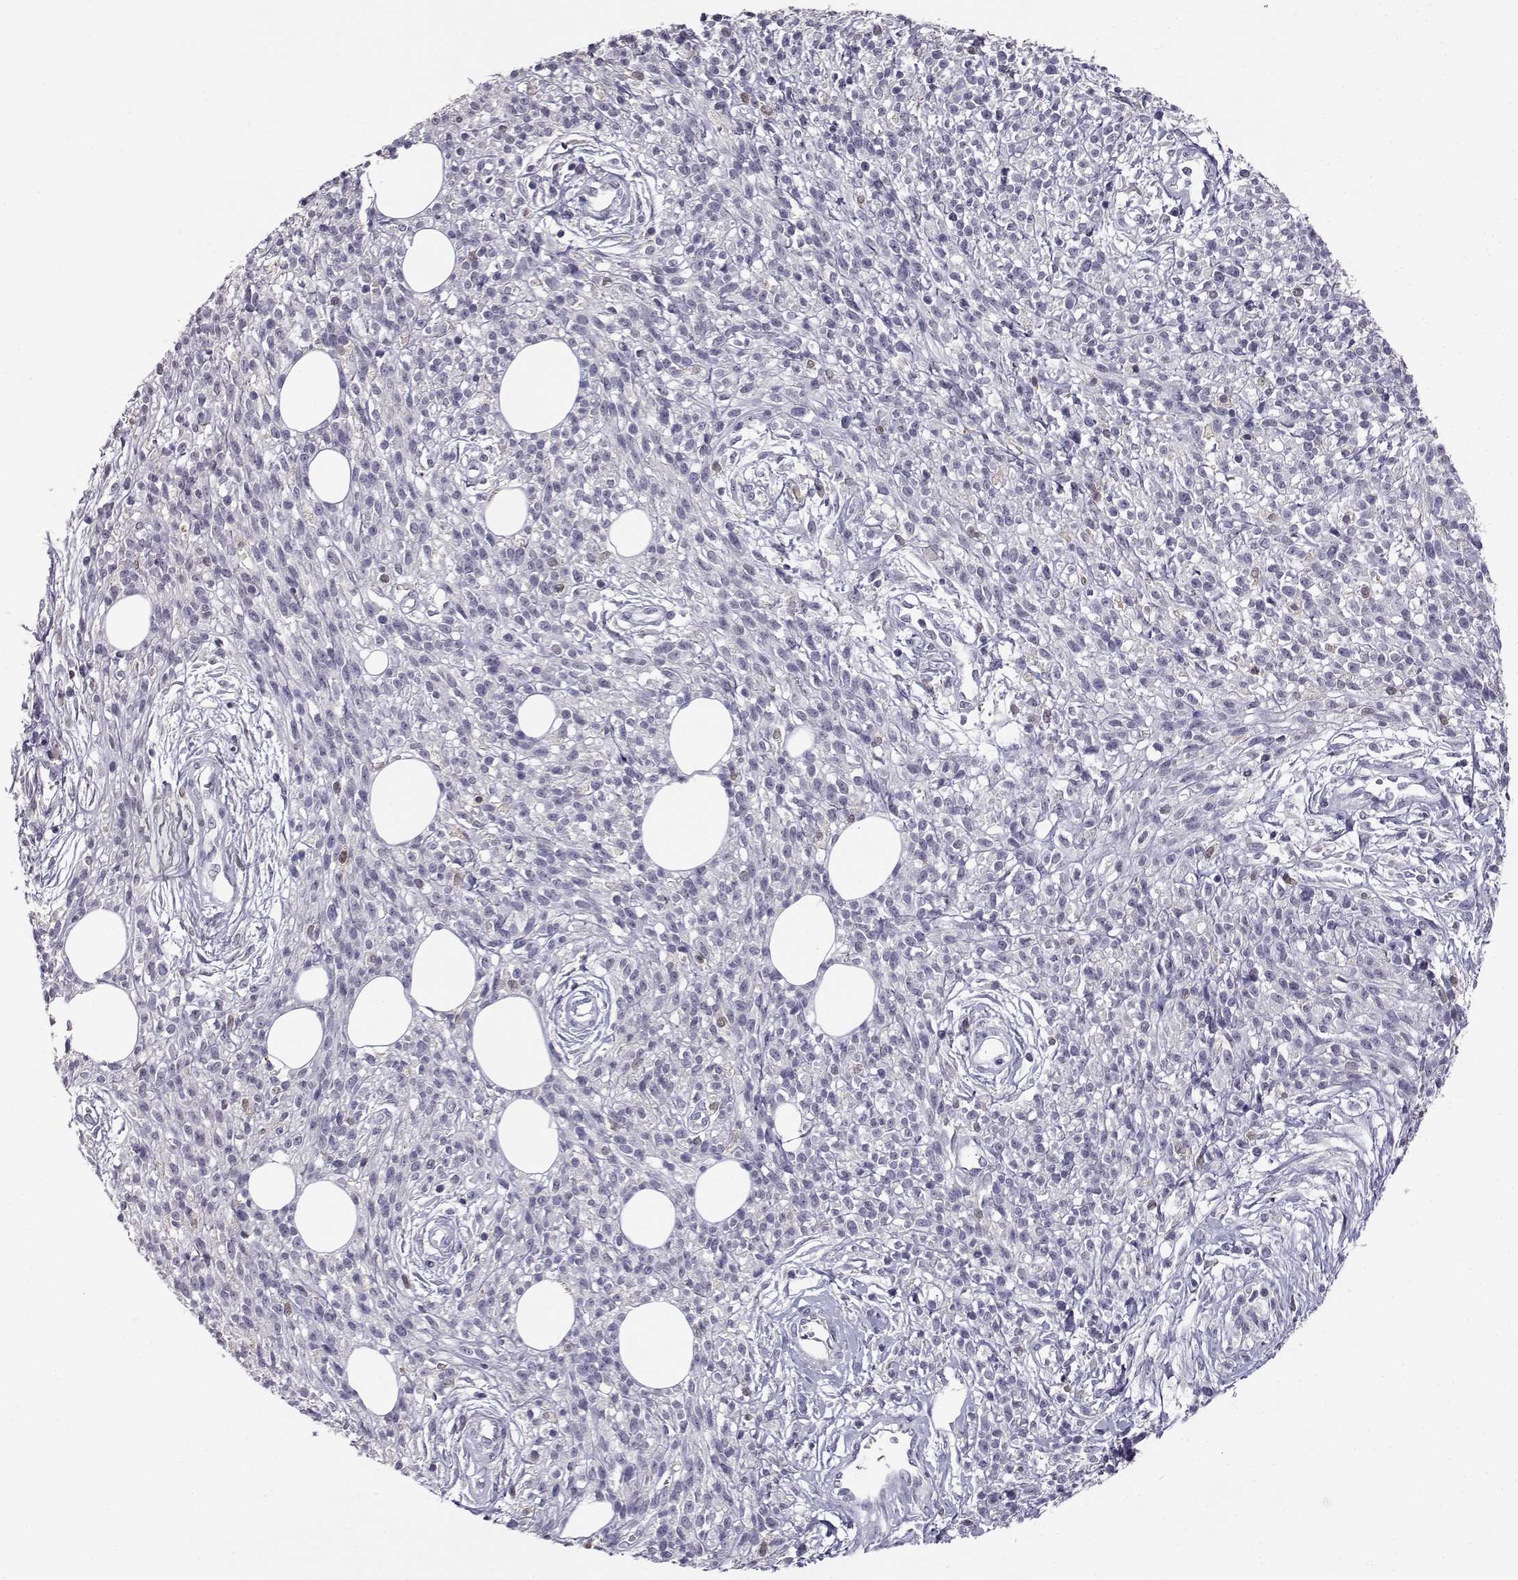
{"staining": {"intensity": "negative", "quantity": "none", "location": "none"}, "tissue": "melanoma", "cell_type": "Tumor cells", "image_type": "cancer", "snomed": [{"axis": "morphology", "description": "Malignant melanoma, NOS"}, {"axis": "topography", "description": "Skin"}, {"axis": "topography", "description": "Skin of trunk"}], "caption": "High magnification brightfield microscopy of melanoma stained with DAB (3,3'-diaminobenzidine) (brown) and counterstained with hematoxylin (blue): tumor cells show no significant positivity. (Brightfield microscopy of DAB (3,3'-diaminobenzidine) immunohistochemistry at high magnification).", "gene": "AKR1B1", "patient": {"sex": "male", "age": 74}}